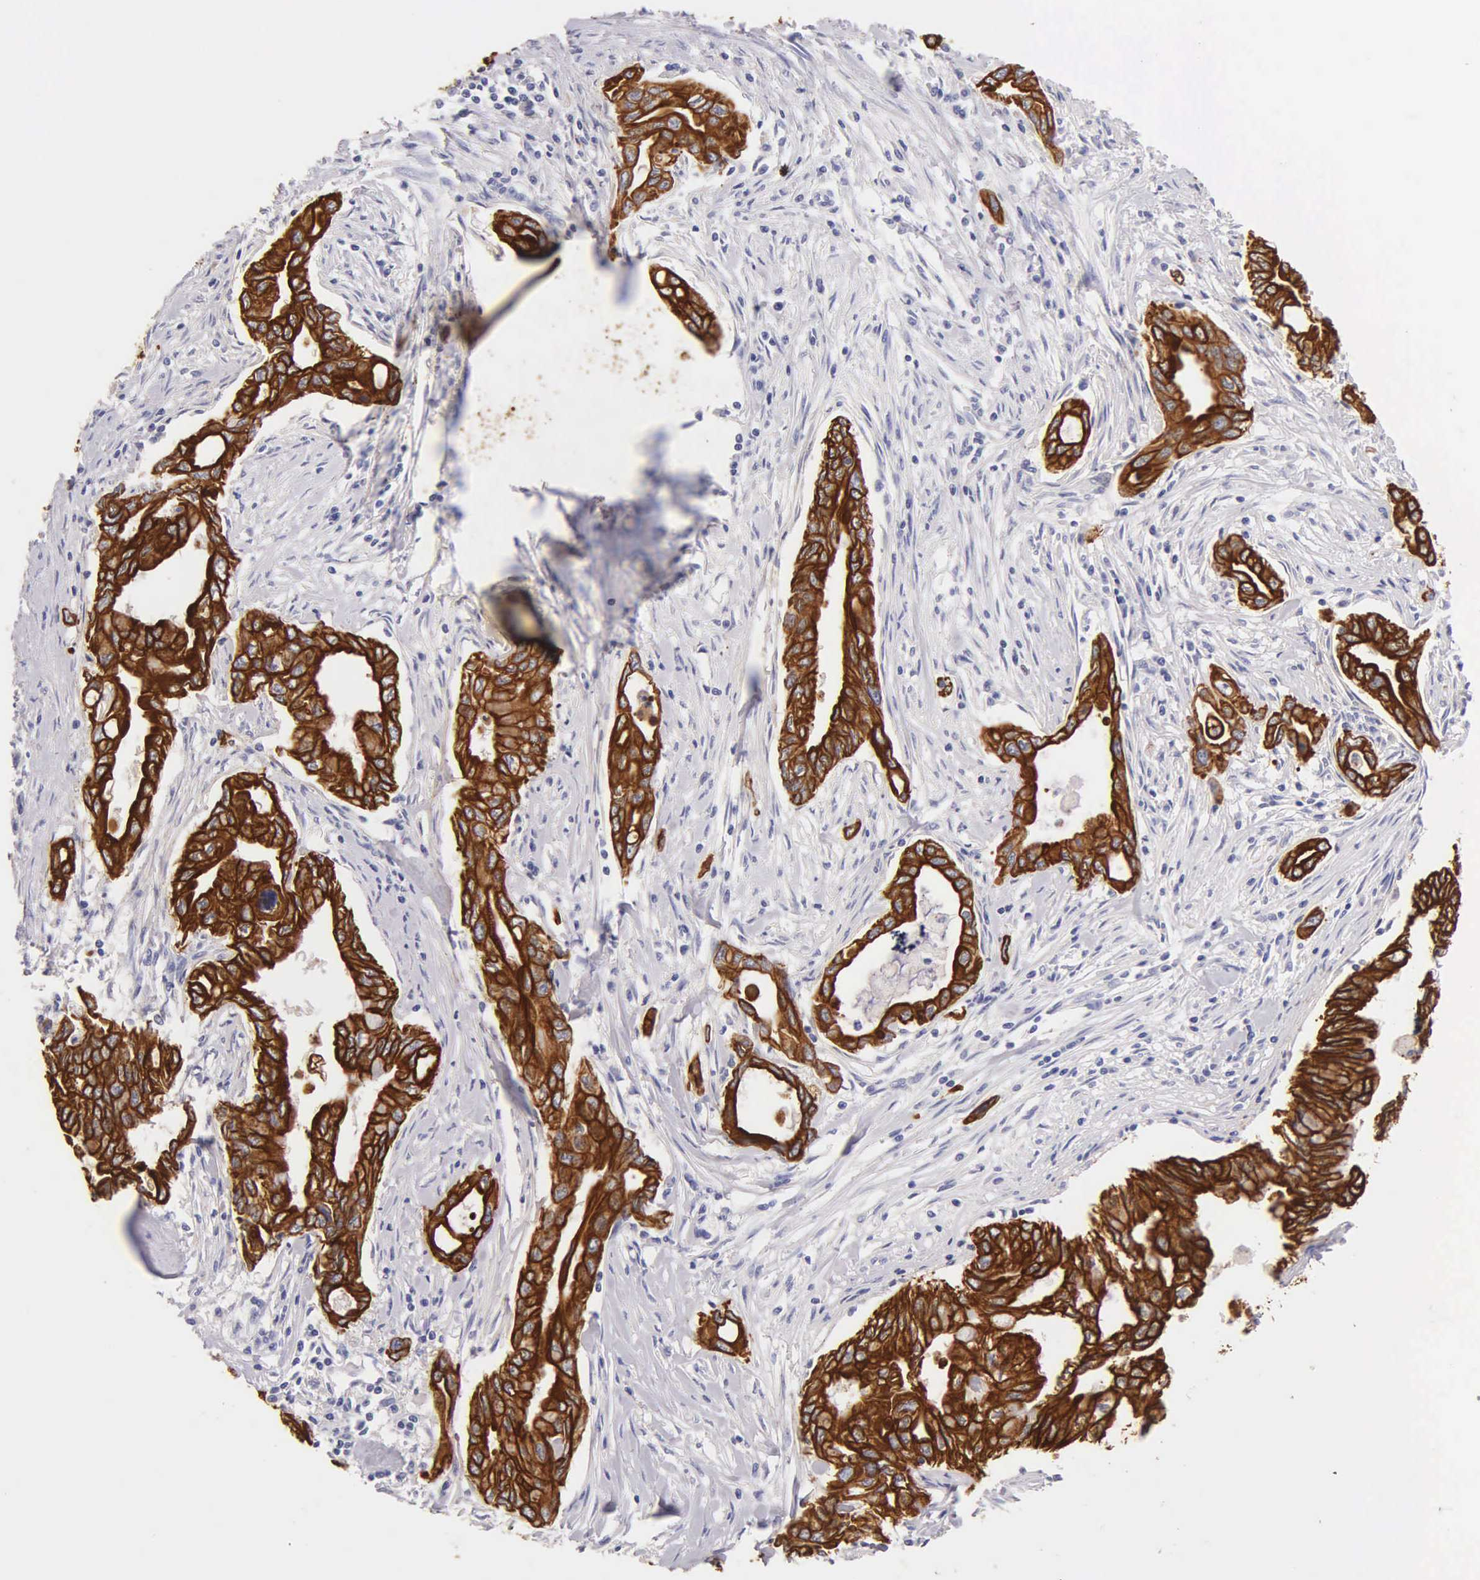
{"staining": {"intensity": "strong", "quantity": ">75%", "location": "cytoplasmic/membranous"}, "tissue": "pancreatic cancer", "cell_type": "Tumor cells", "image_type": "cancer", "snomed": [{"axis": "morphology", "description": "Adenocarcinoma, NOS"}, {"axis": "topography", "description": "Pancreas"}], "caption": "Pancreatic cancer (adenocarcinoma) was stained to show a protein in brown. There is high levels of strong cytoplasmic/membranous staining in about >75% of tumor cells. (DAB IHC with brightfield microscopy, high magnification).", "gene": "KRT17", "patient": {"sex": "female", "age": 57}}